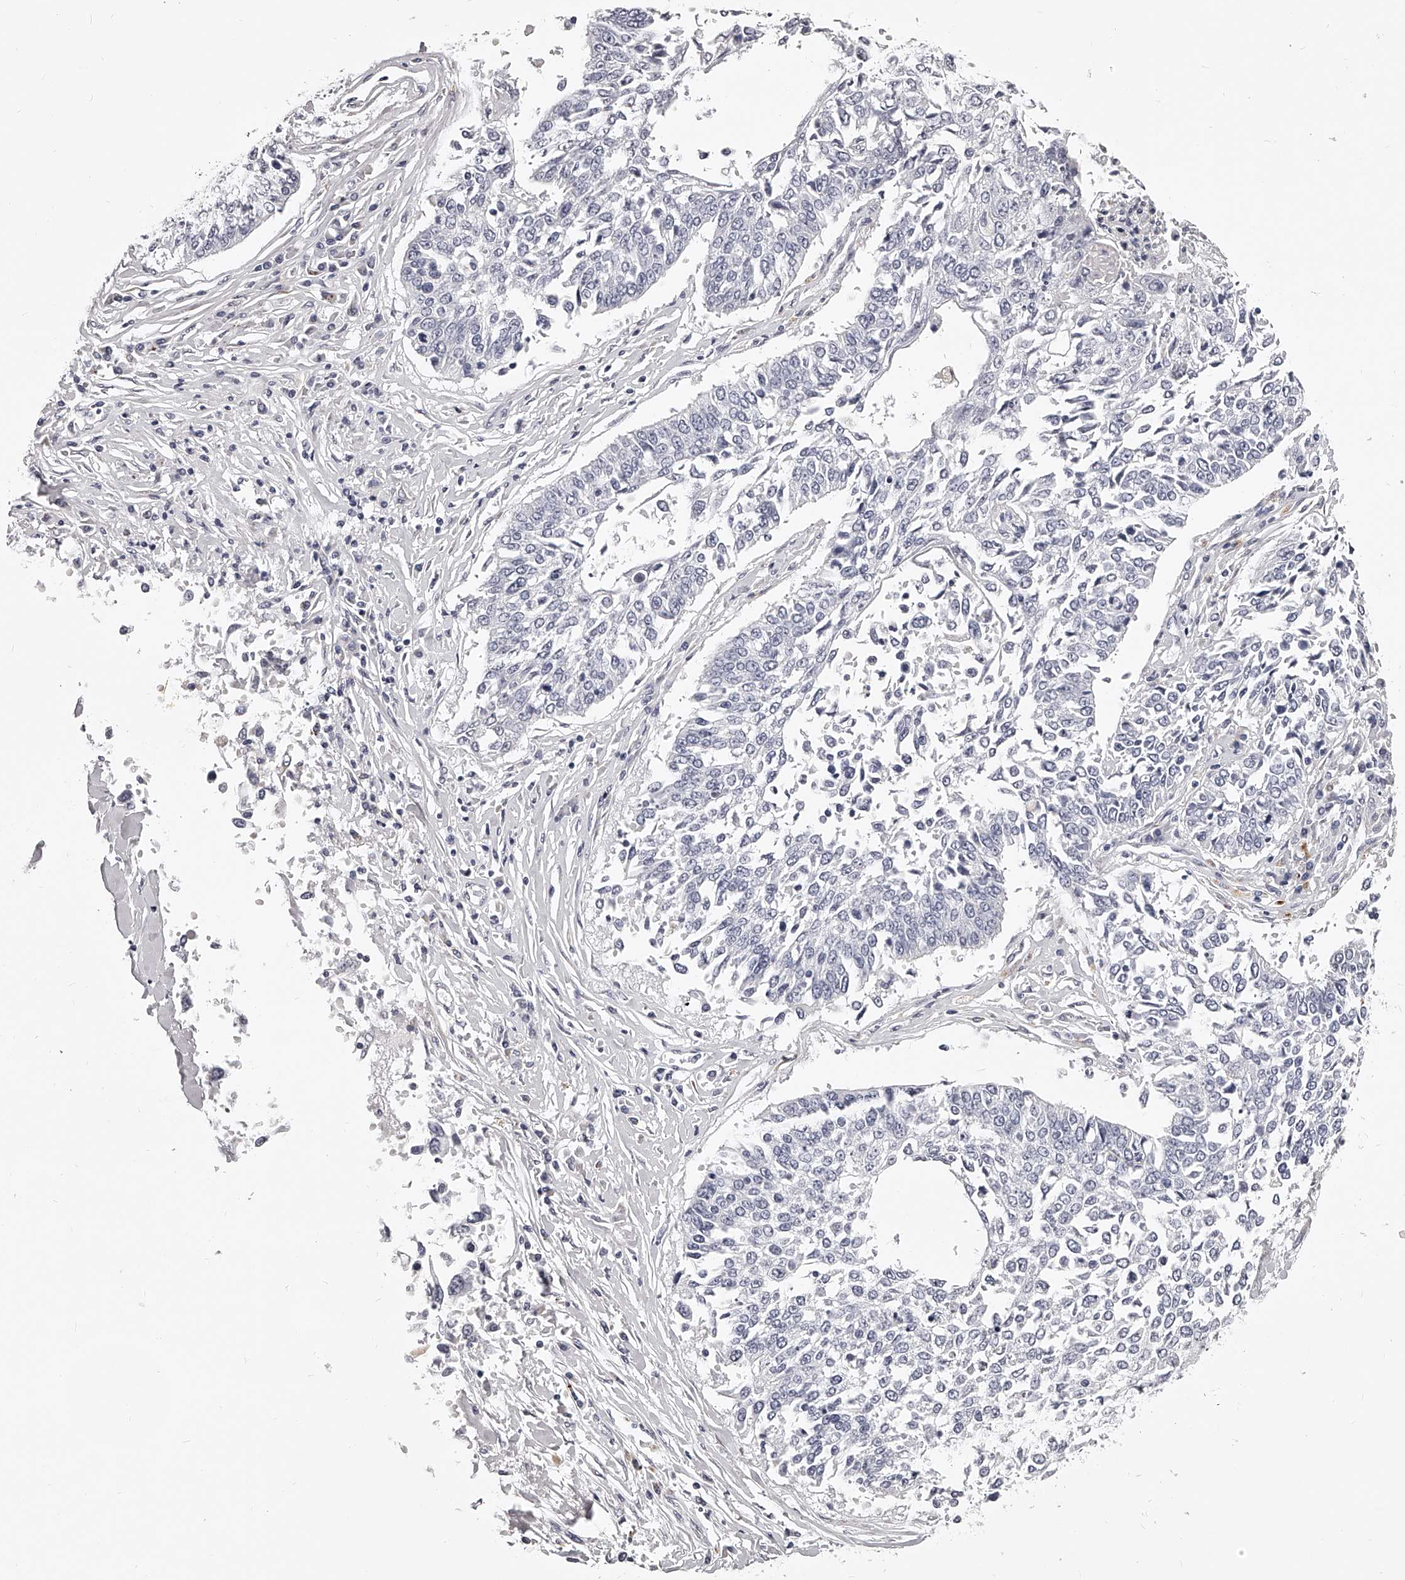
{"staining": {"intensity": "negative", "quantity": "none", "location": "none"}, "tissue": "lung cancer", "cell_type": "Tumor cells", "image_type": "cancer", "snomed": [{"axis": "morphology", "description": "Normal tissue, NOS"}, {"axis": "morphology", "description": "Squamous cell carcinoma, NOS"}, {"axis": "topography", "description": "Cartilage tissue"}, {"axis": "topography", "description": "Lung"}, {"axis": "topography", "description": "Peripheral nerve tissue"}], "caption": "IHC image of neoplastic tissue: lung cancer (squamous cell carcinoma) stained with DAB (3,3'-diaminobenzidine) reveals no significant protein expression in tumor cells. Nuclei are stained in blue.", "gene": "DMRT1", "patient": {"sex": "female", "age": 49}}